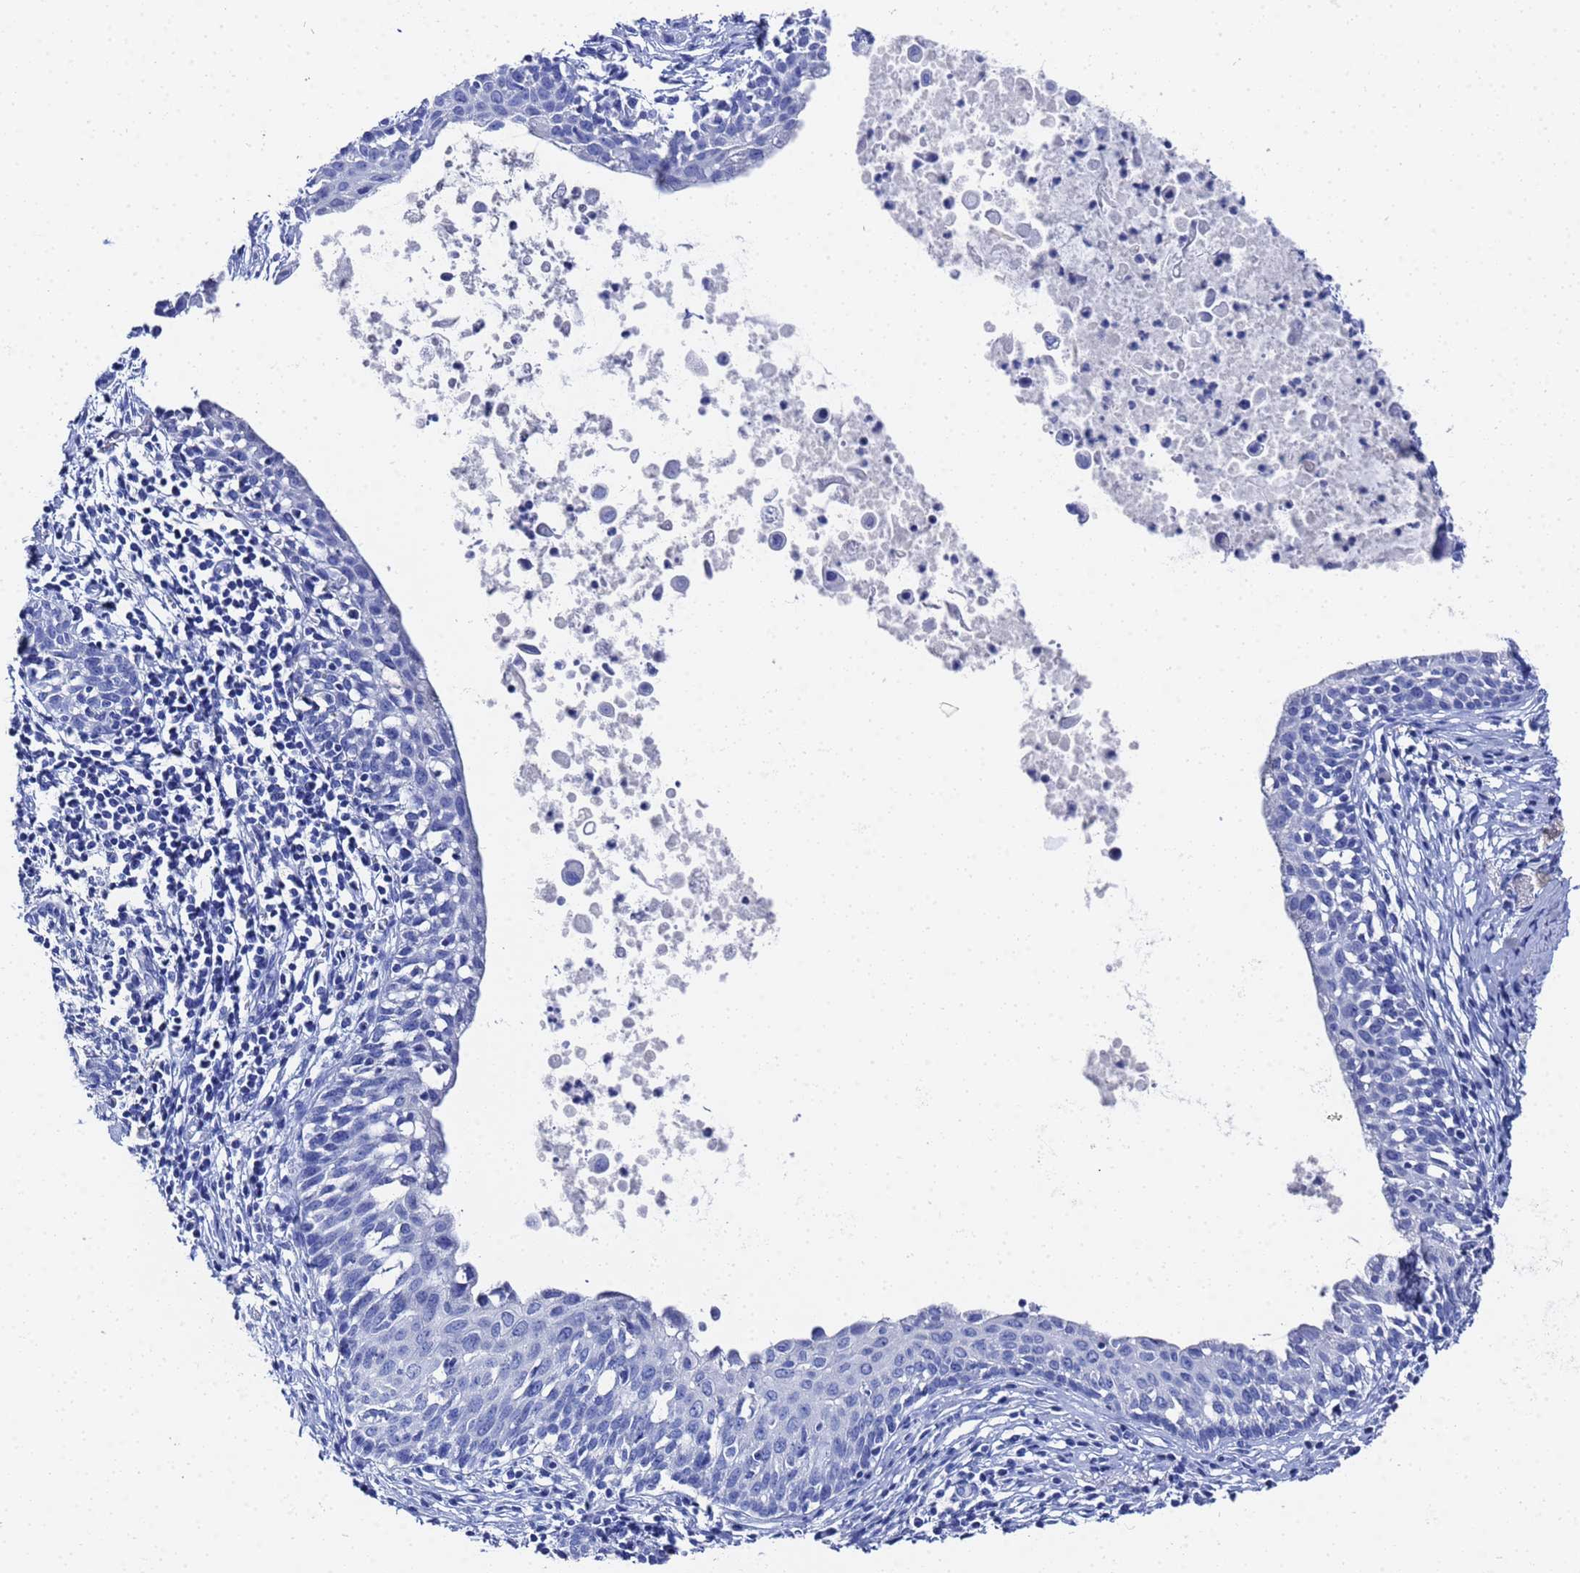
{"staining": {"intensity": "negative", "quantity": "none", "location": "none"}, "tissue": "cervical cancer", "cell_type": "Tumor cells", "image_type": "cancer", "snomed": [{"axis": "morphology", "description": "Squamous cell carcinoma, NOS"}, {"axis": "topography", "description": "Cervix"}], "caption": "Tumor cells are negative for protein expression in human cervical cancer.", "gene": "GGT1", "patient": {"sex": "female", "age": 52}}